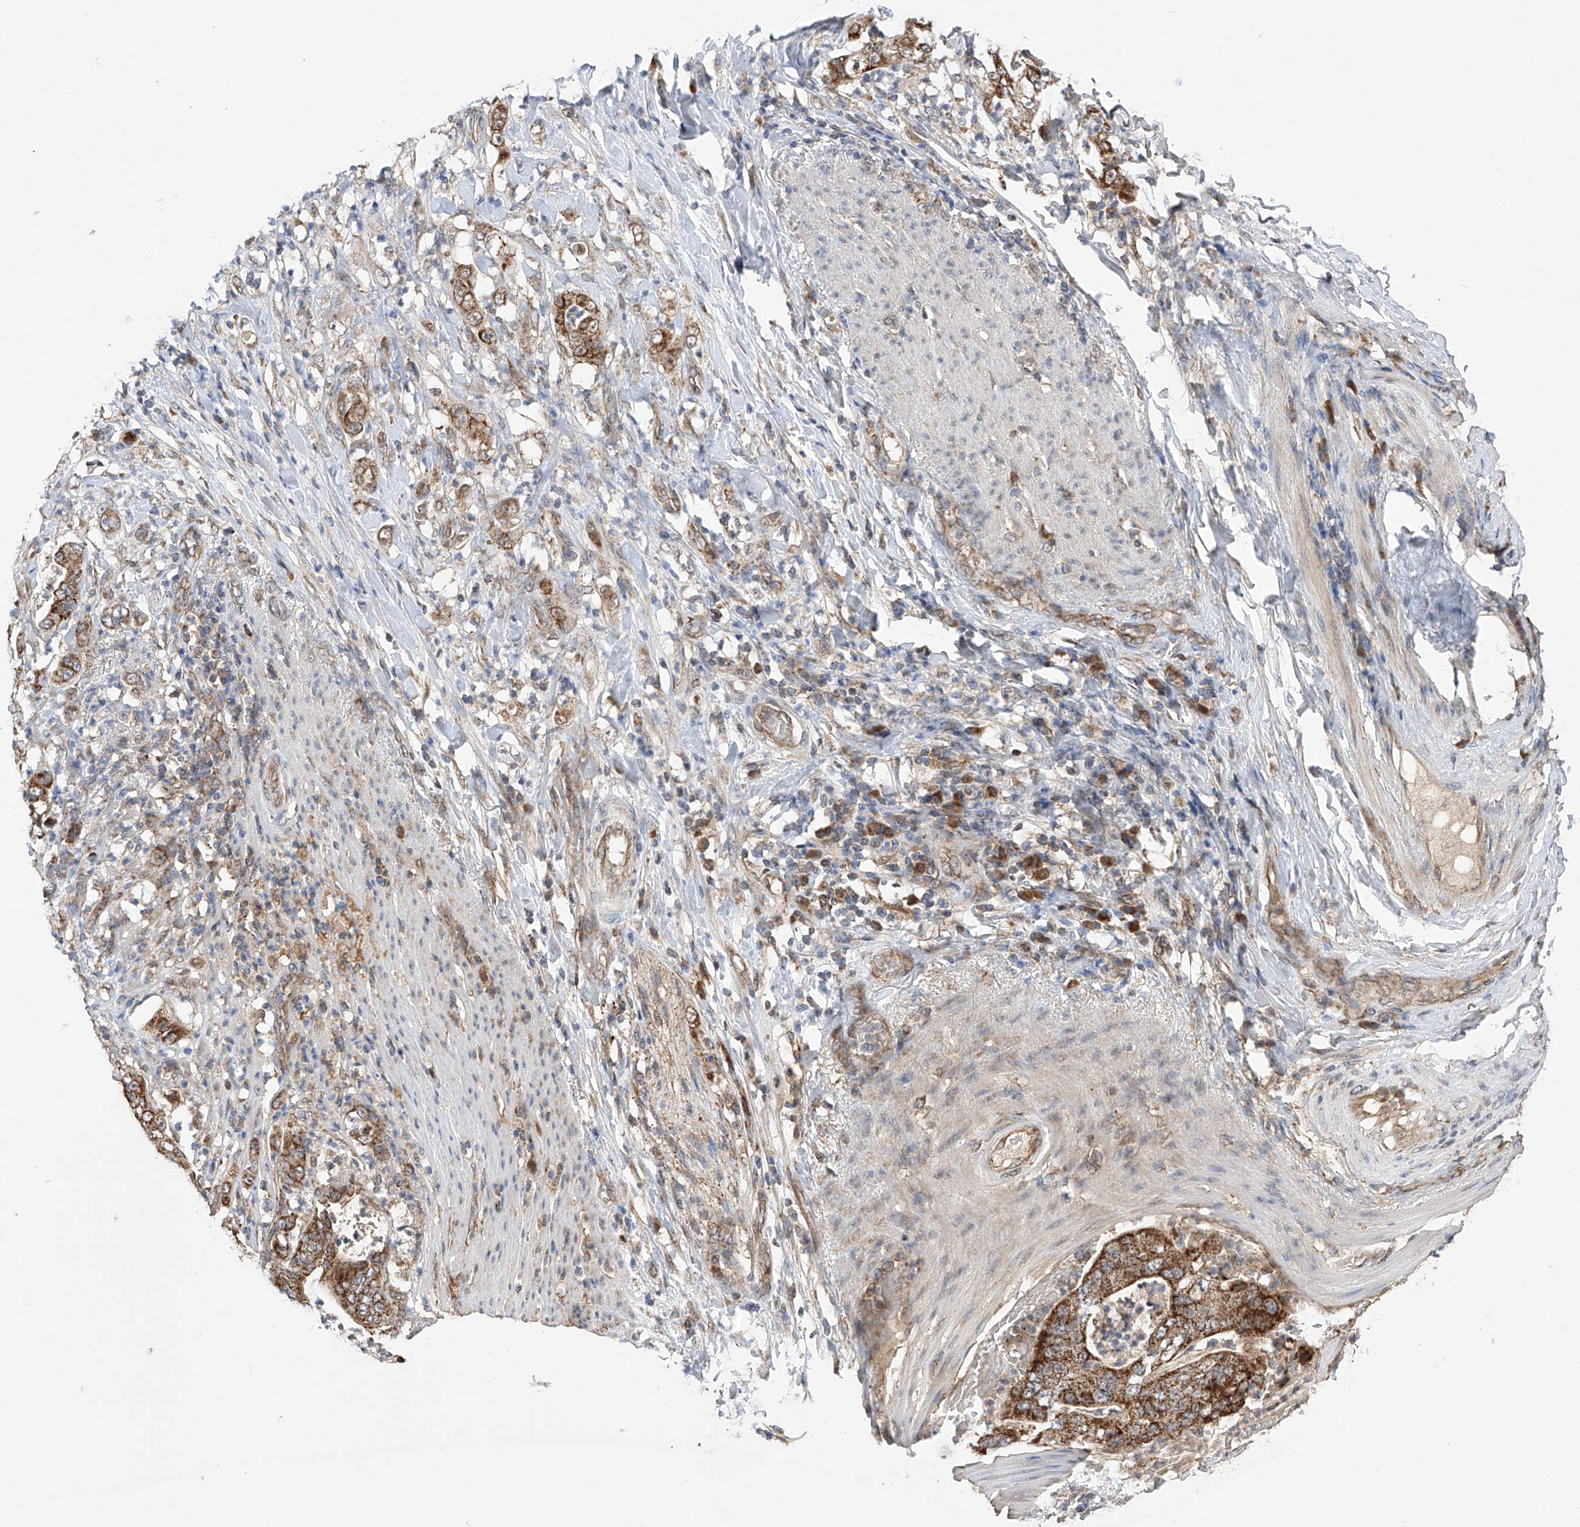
{"staining": {"intensity": "strong", "quantity": ">75%", "location": "cytoplasmic/membranous"}, "tissue": "stomach cancer", "cell_type": "Tumor cells", "image_type": "cancer", "snomed": [{"axis": "morphology", "description": "Adenocarcinoma, NOS"}, {"axis": "topography", "description": "Stomach"}], "caption": "Human adenocarcinoma (stomach) stained with a brown dye shows strong cytoplasmic/membranous positive staining in approximately >75% of tumor cells.", "gene": "SDHAF4", "patient": {"sex": "female", "age": 73}}